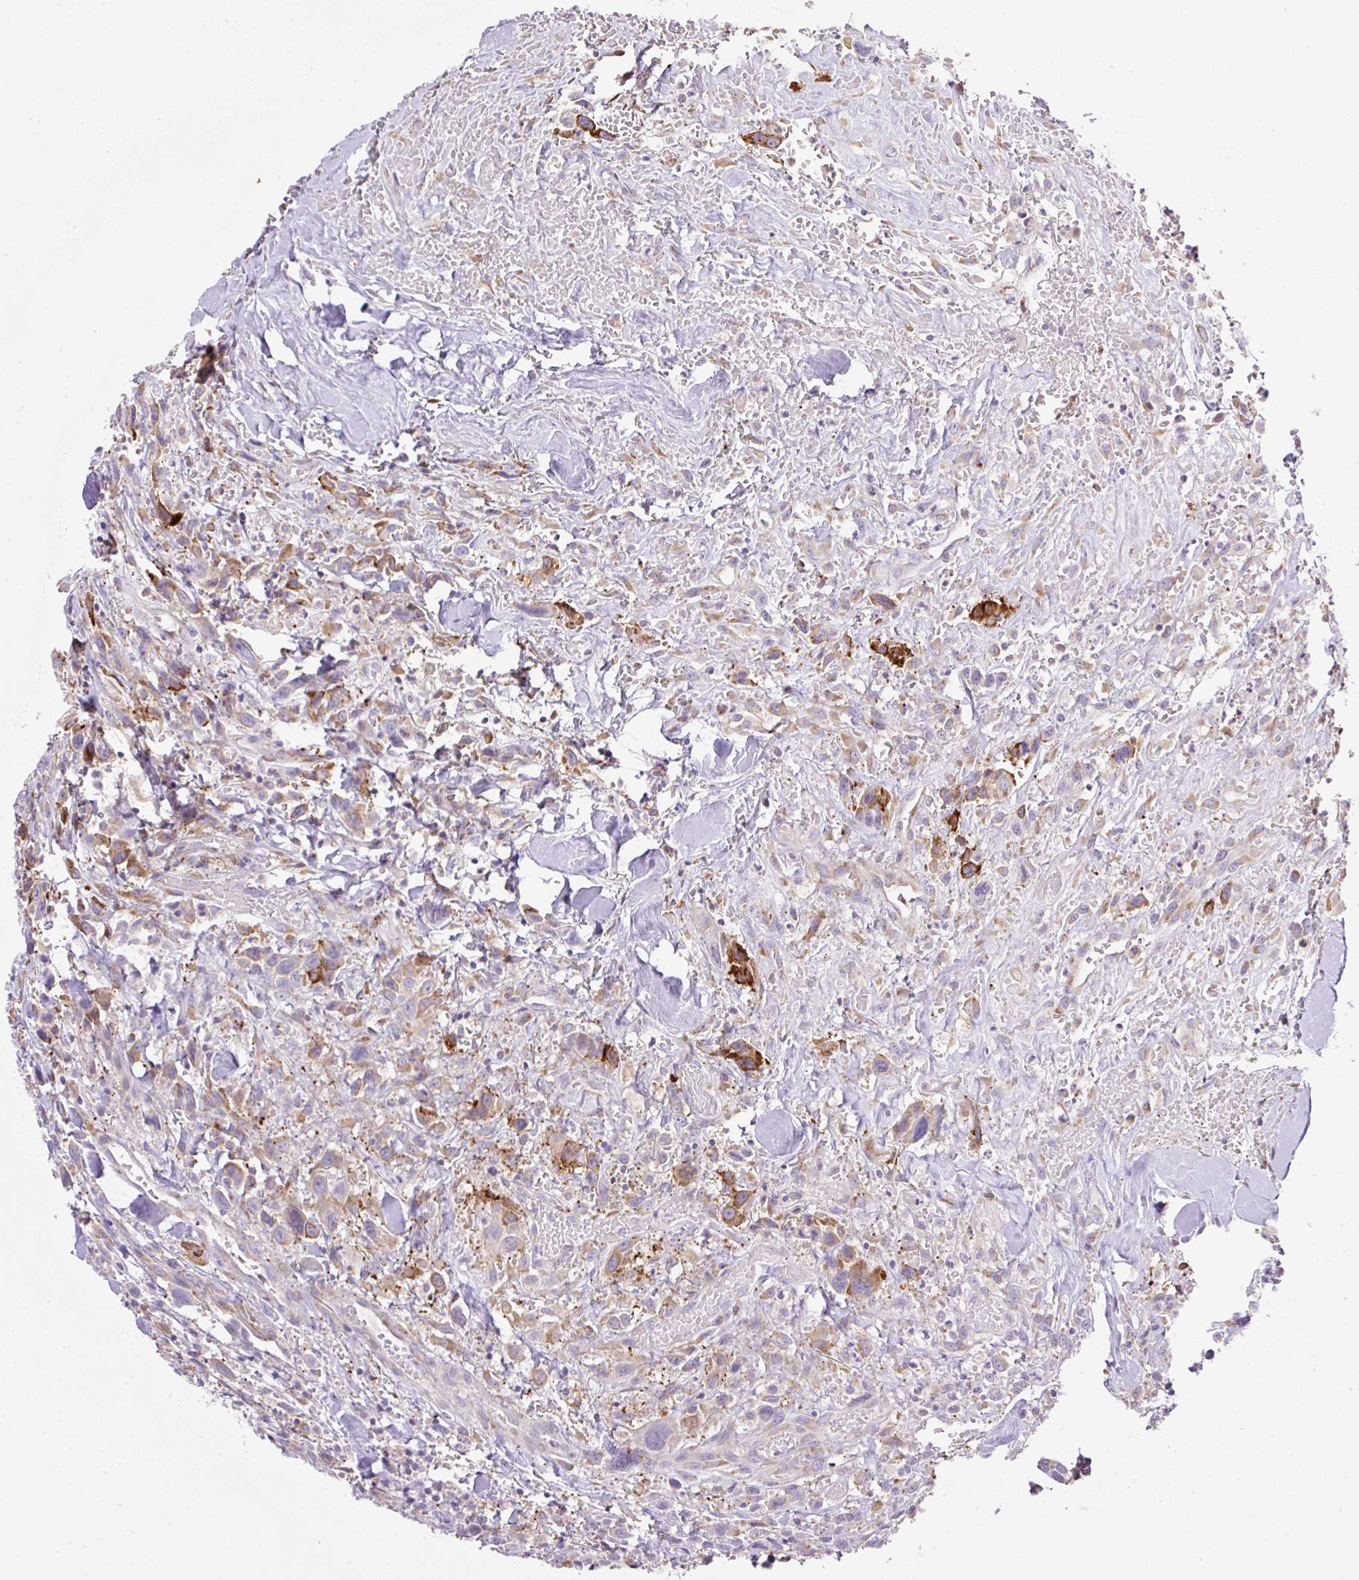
{"staining": {"intensity": "strong", "quantity": "25%-75%", "location": "cytoplasmic/membranous"}, "tissue": "head and neck cancer", "cell_type": "Tumor cells", "image_type": "cancer", "snomed": [{"axis": "morphology", "description": "Squamous cell carcinoma, NOS"}, {"axis": "topography", "description": "Head-Neck"}], "caption": "Immunohistochemical staining of head and neck cancer reveals strong cytoplasmic/membranous protein staining in approximately 25%-75% of tumor cells. The protein is shown in brown color, while the nuclei are stained blue.", "gene": "POFUT1", "patient": {"sex": "male", "age": 81}}